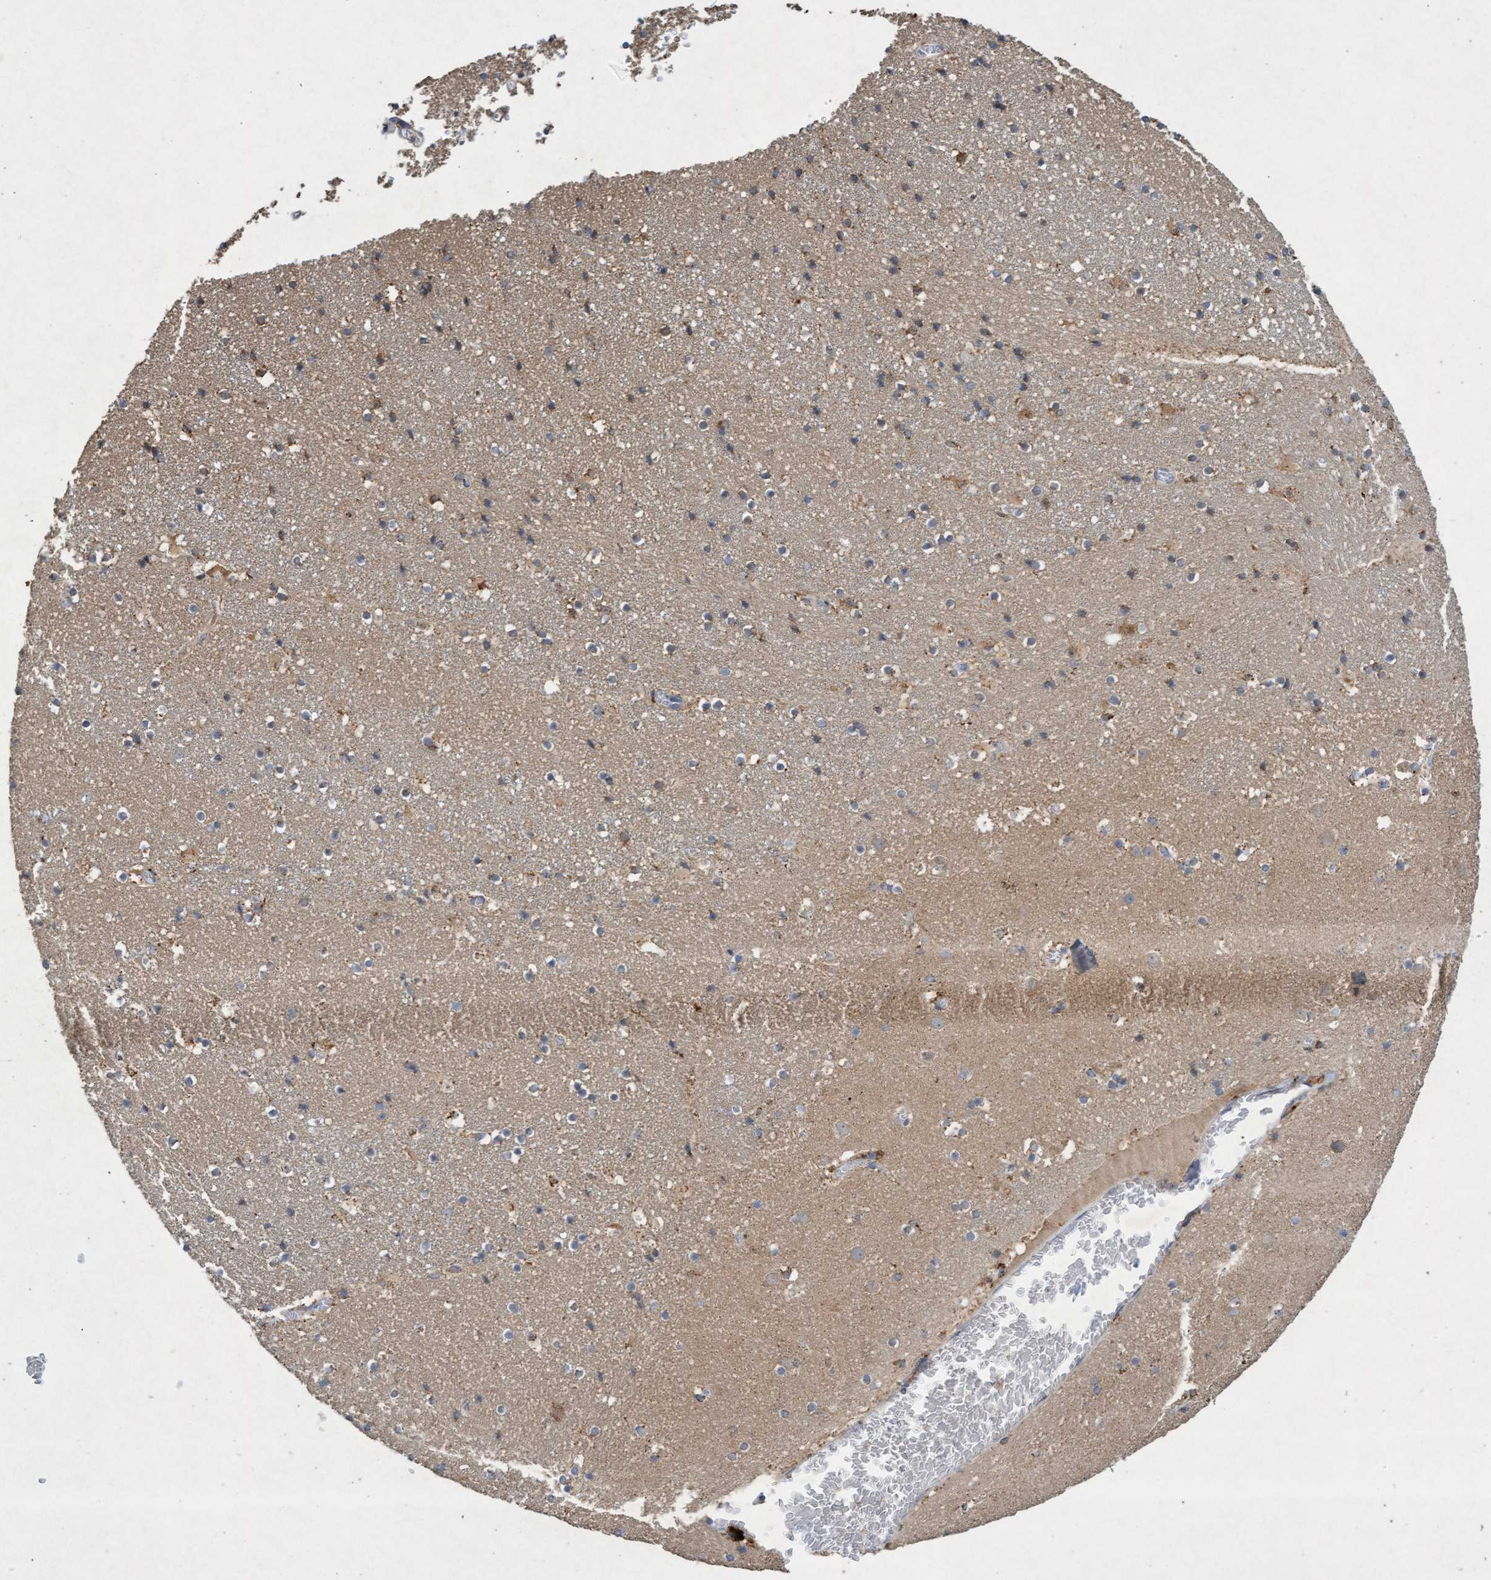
{"staining": {"intensity": "moderate", "quantity": "<25%", "location": "cytoplasmic/membranous"}, "tissue": "caudate", "cell_type": "Glial cells", "image_type": "normal", "snomed": [{"axis": "morphology", "description": "Normal tissue, NOS"}, {"axis": "topography", "description": "Lateral ventricle wall"}], "caption": "Glial cells exhibit low levels of moderate cytoplasmic/membranous staining in approximately <25% of cells in benign caudate.", "gene": "ATPAF2", "patient": {"sex": "male", "age": 45}}